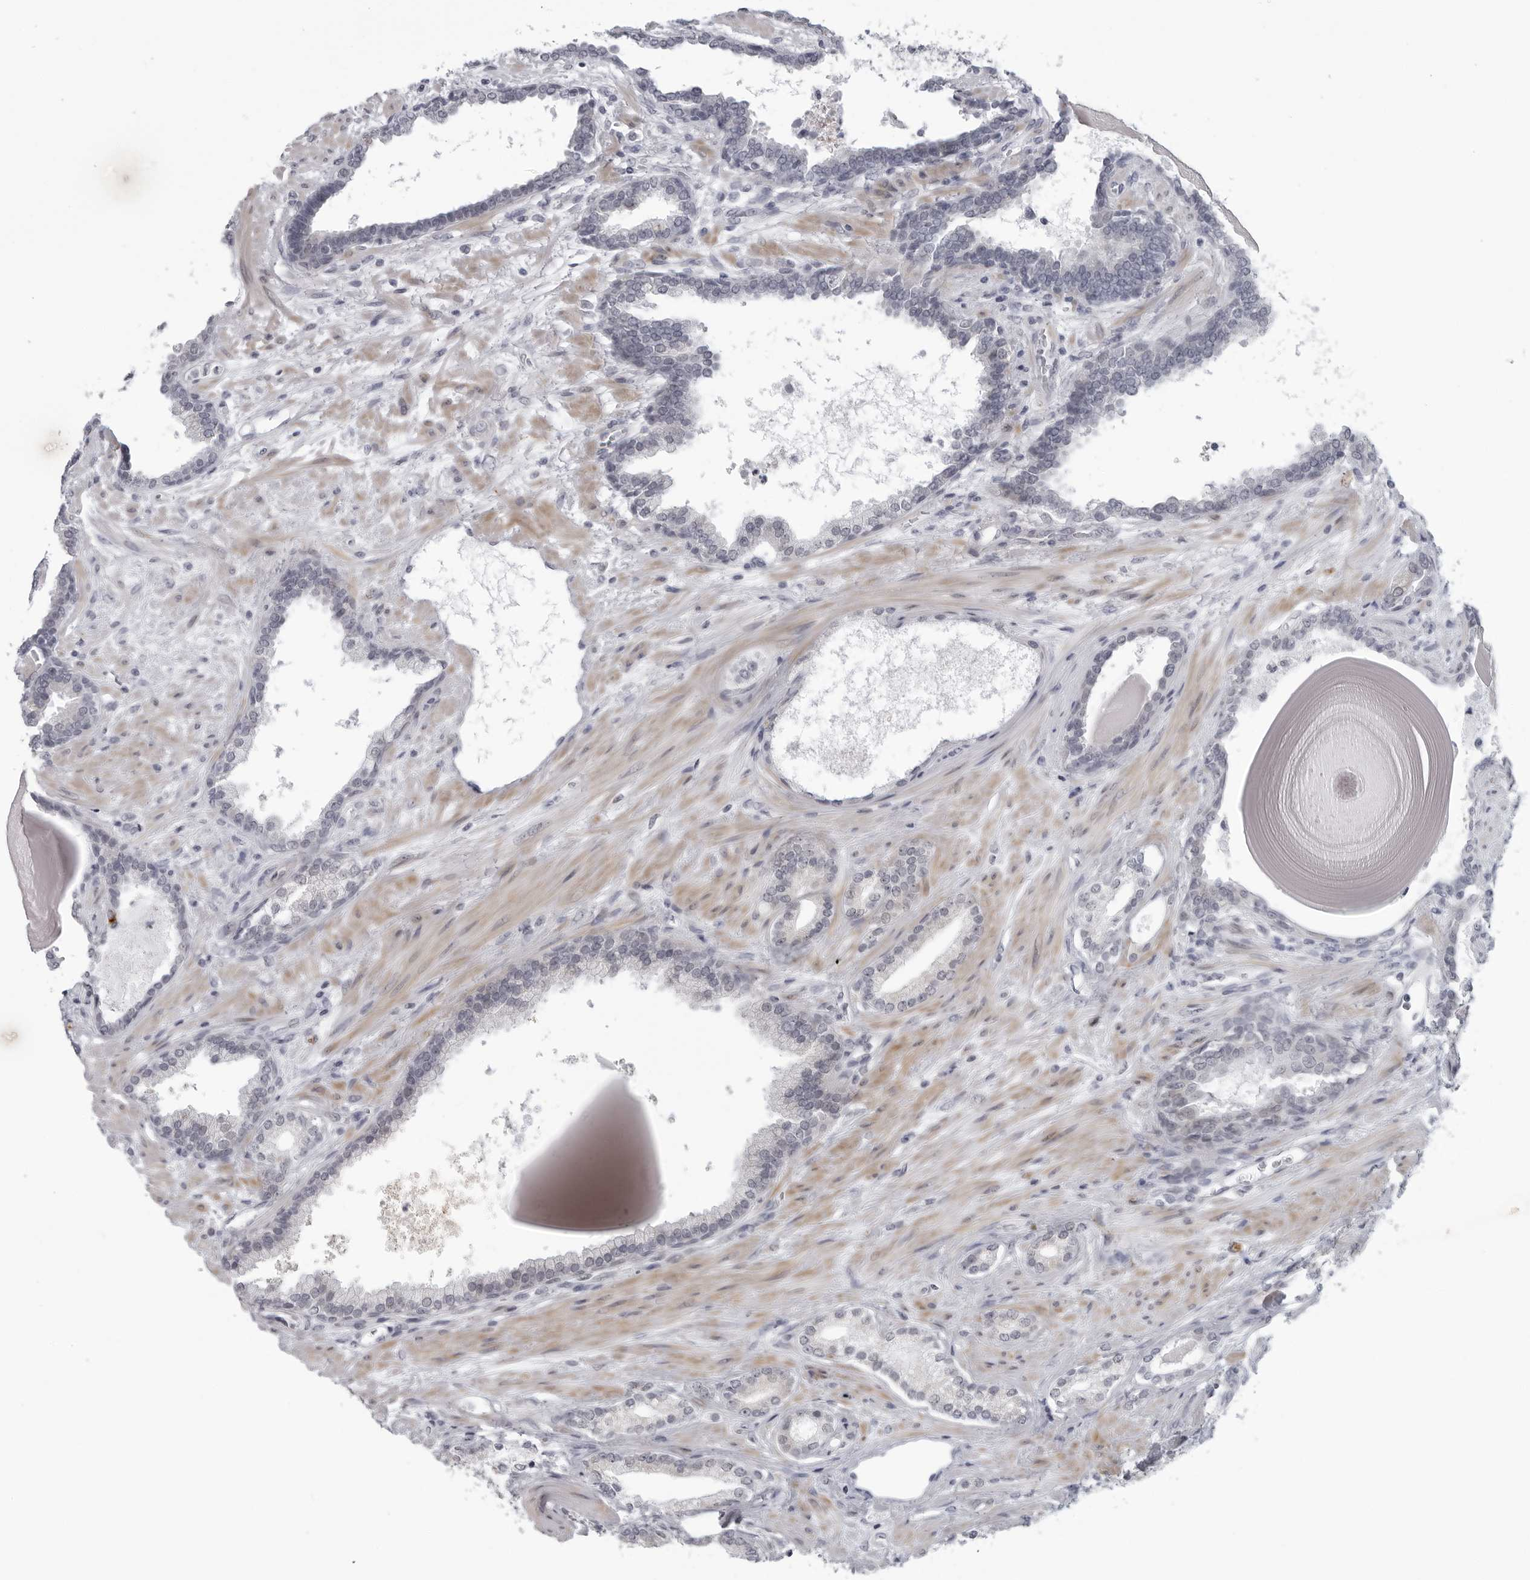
{"staining": {"intensity": "negative", "quantity": "none", "location": "none"}, "tissue": "prostate cancer", "cell_type": "Tumor cells", "image_type": "cancer", "snomed": [{"axis": "morphology", "description": "Adenocarcinoma, Low grade"}, {"axis": "topography", "description": "Prostate"}], "caption": "High power microscopy image of an immunohistochemistry histopathology image of low-grade adenocarcinoma (prostate), revealing no significant expression in tumor cells. (DAB IHC visualized using brightfield microscopy, high magnification).", "gene": "OPLAH", "patient": {"sex": "male", "age": 70}}